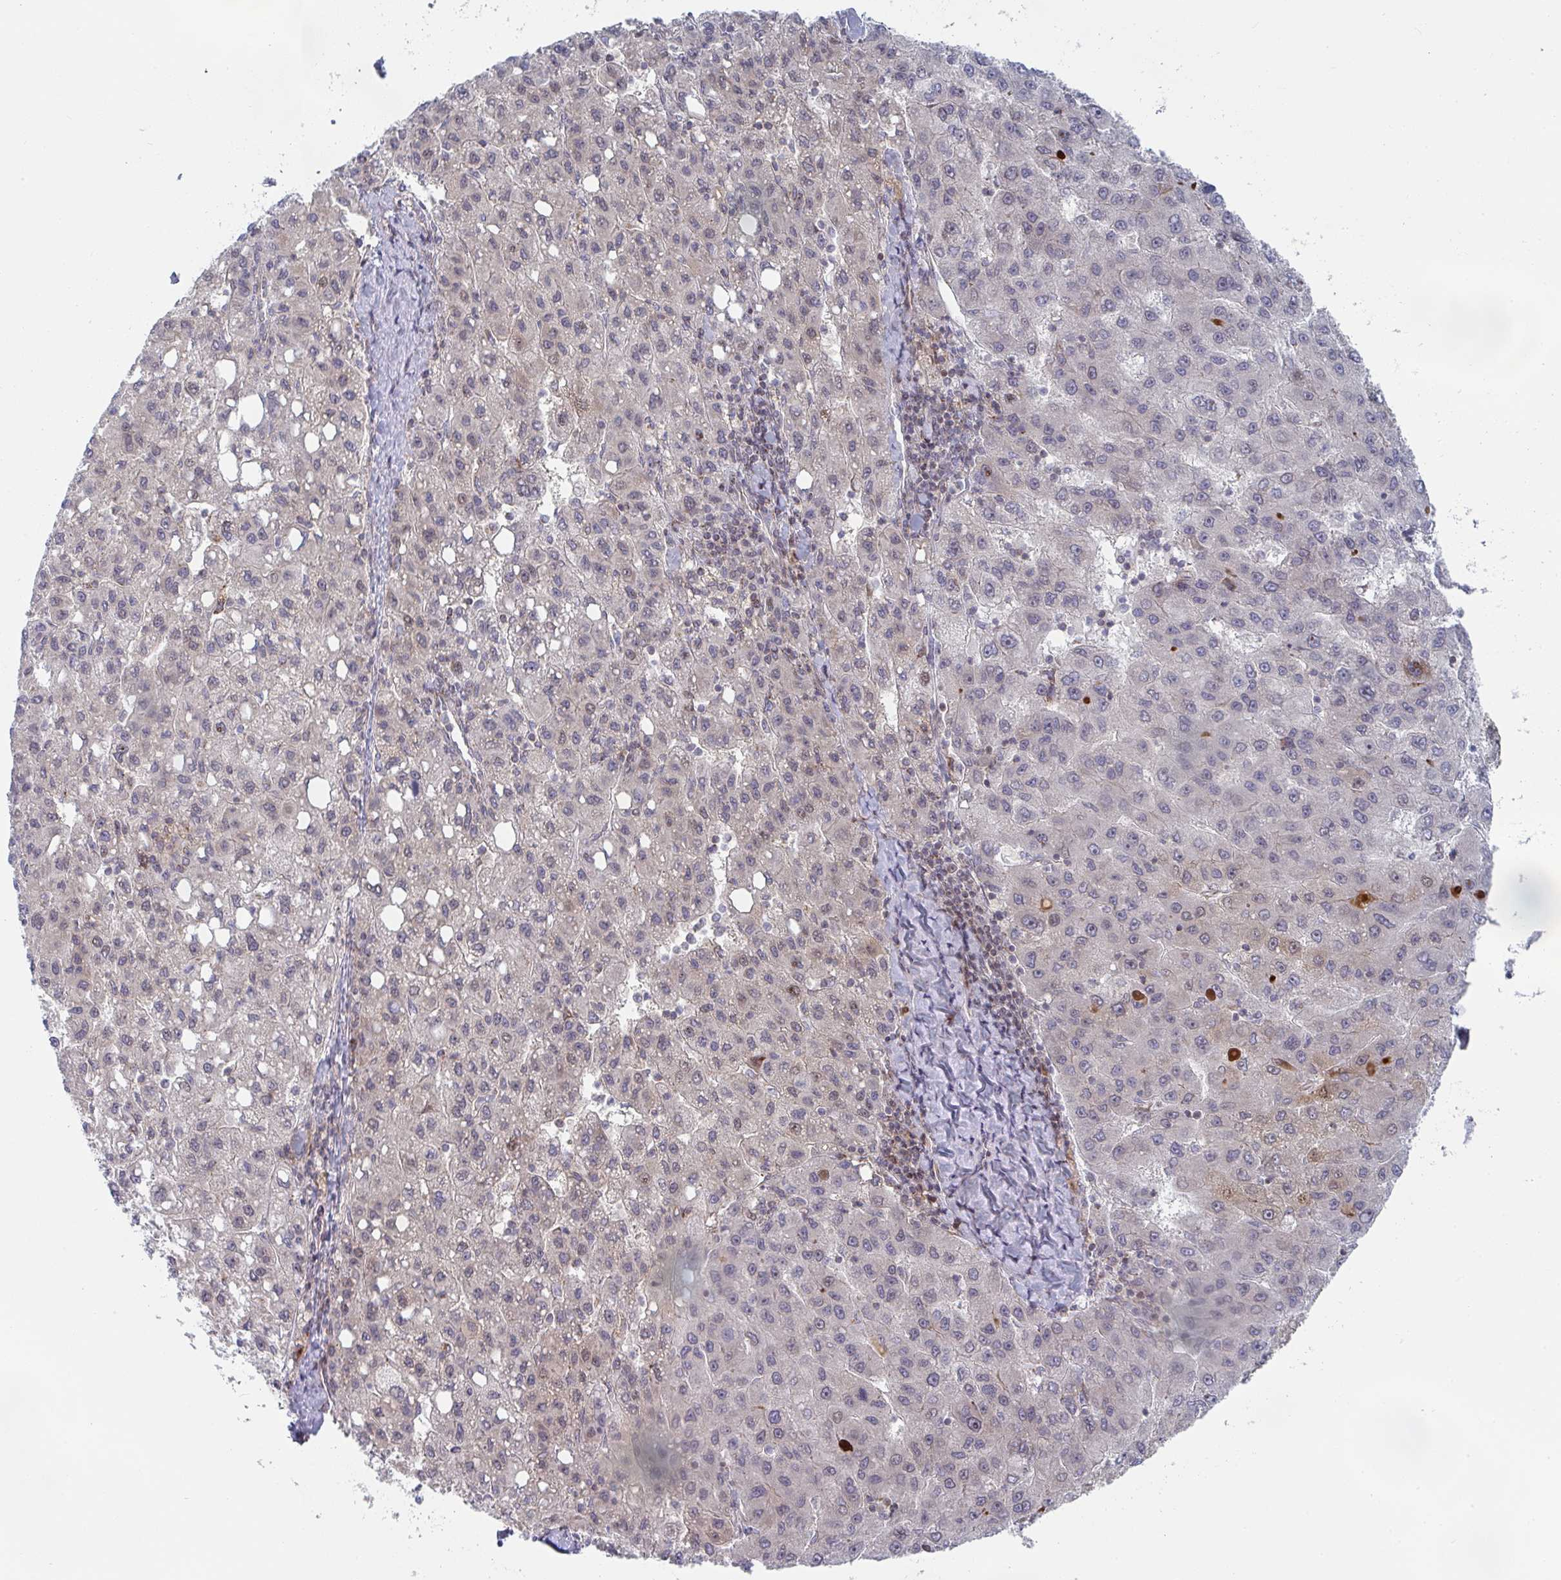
{"staining": {"intensity": "moderate", "quantity": "<25%", "location": "cytoplasmic/membranous"}, "tissue": "liver cancer", "cell_type": "Tumor cells", "image_type": "cancer", "snomed": [{"axis": "morphology", "description": "Carcinoma, Hepatocellular, NOS"}, {"axis": "topography", "description": "Liver"}], "caption": "Immunohistochemistry photomicrograph of human liver hepatocellular carcinoma stained for a protein (brown), which reveals low levels of moderate cytoplasmic/membranous staining in about <25% of tumor cells.", "gene": "PRKCH", "patient": {"sex": "female", "age": 82}}